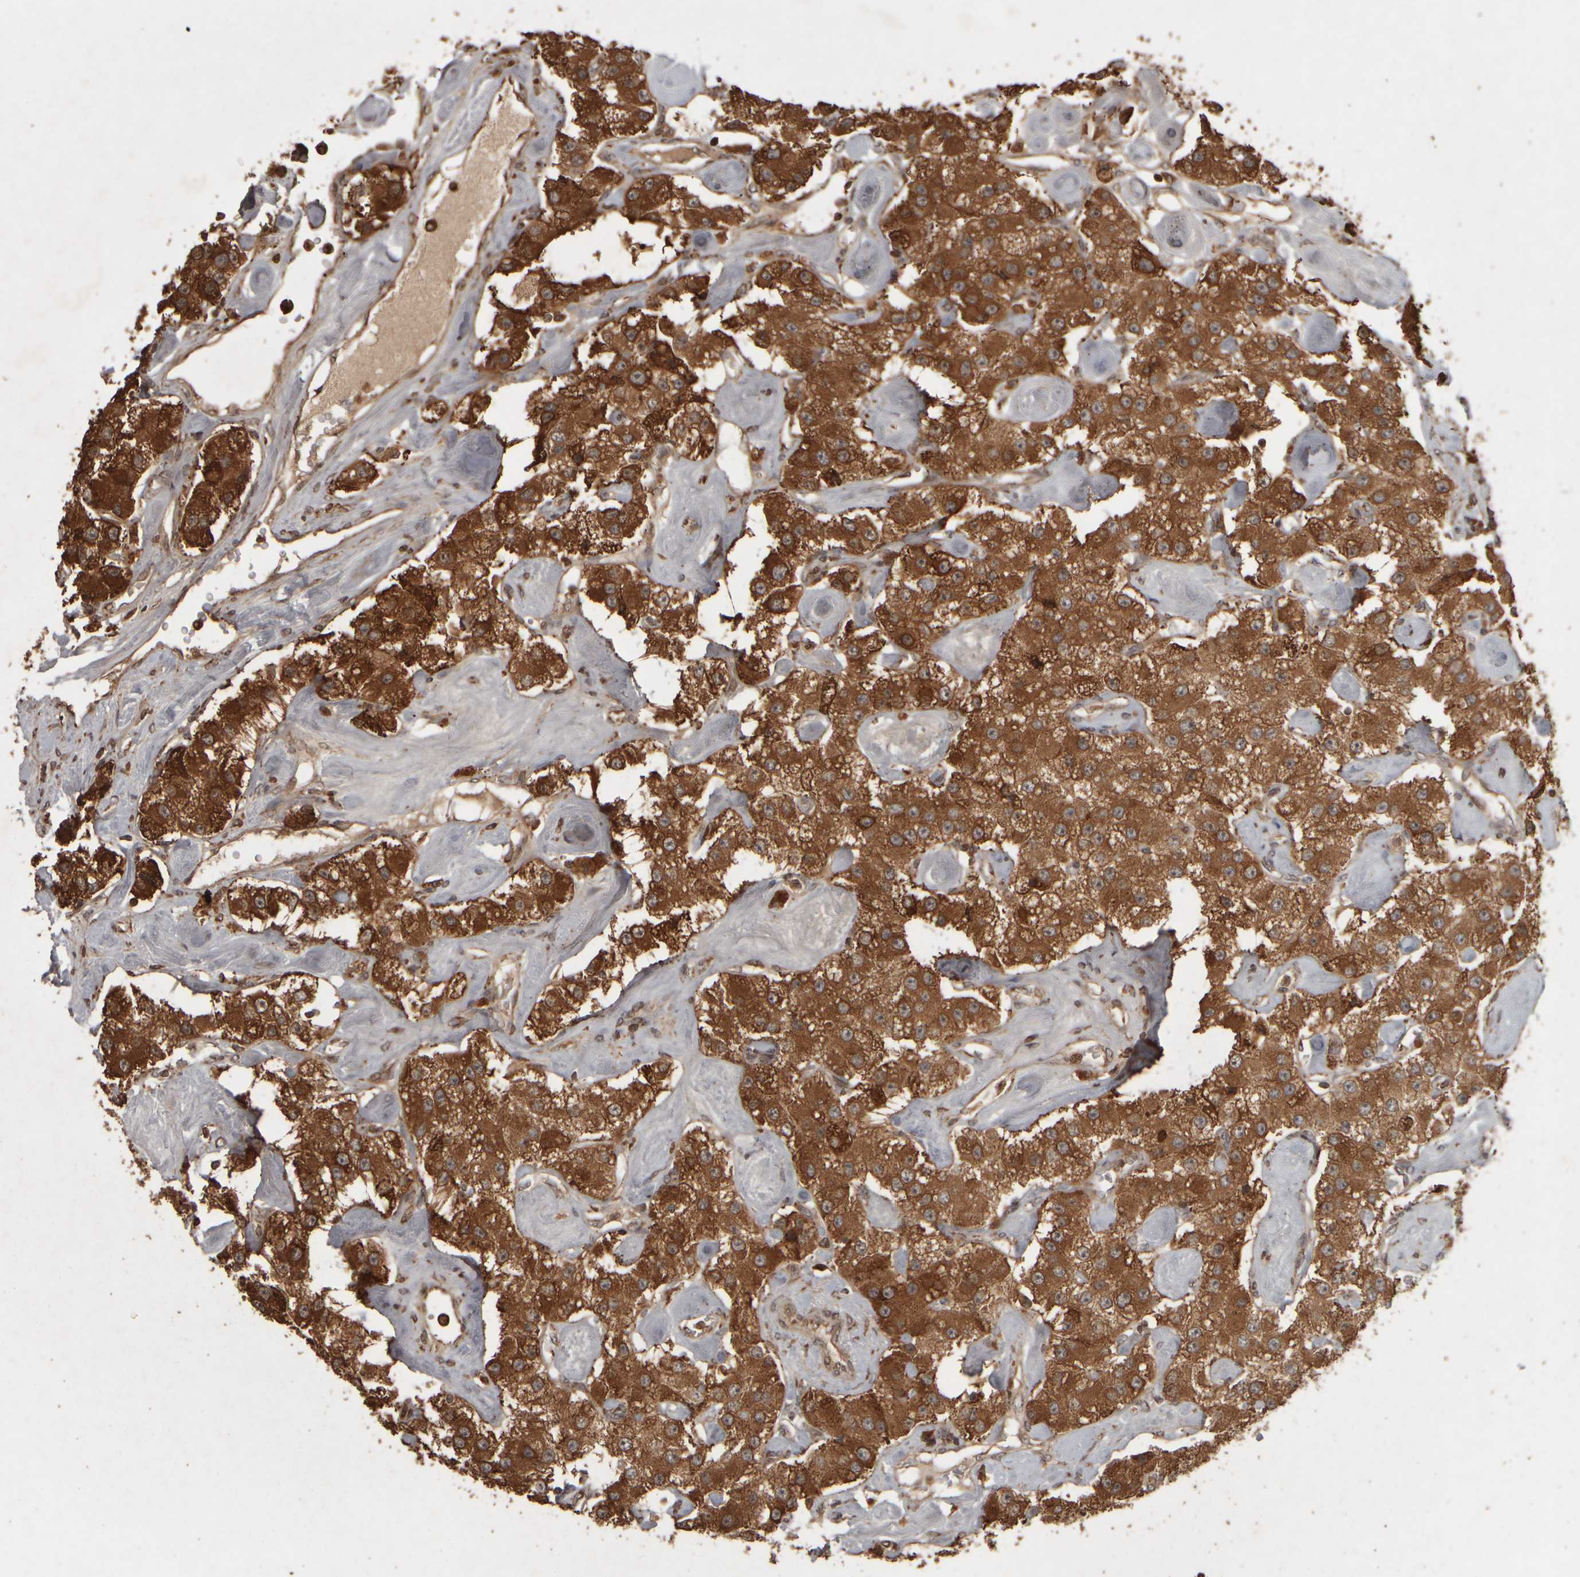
{"staining": {"intensity": "strong", "quantity": ">75%", "location": "cytoplasmic/membranous"}, "tissue": "carcinoid", "cell_type": "Tumor cells", "image_type": "cancer", "snomed": [{"axis": "morphology", "description": "Carcinoid, malignant, NOS"}, {"axis": "topography", "description": "Pancreas"}], "caption": "Tumor cells show high levels of strong cytoplasmic/membranous expression in about >75% of cells in carcinoid.", "gene": "AGBL3", "patient": {"sex": "male", "age": 41}}